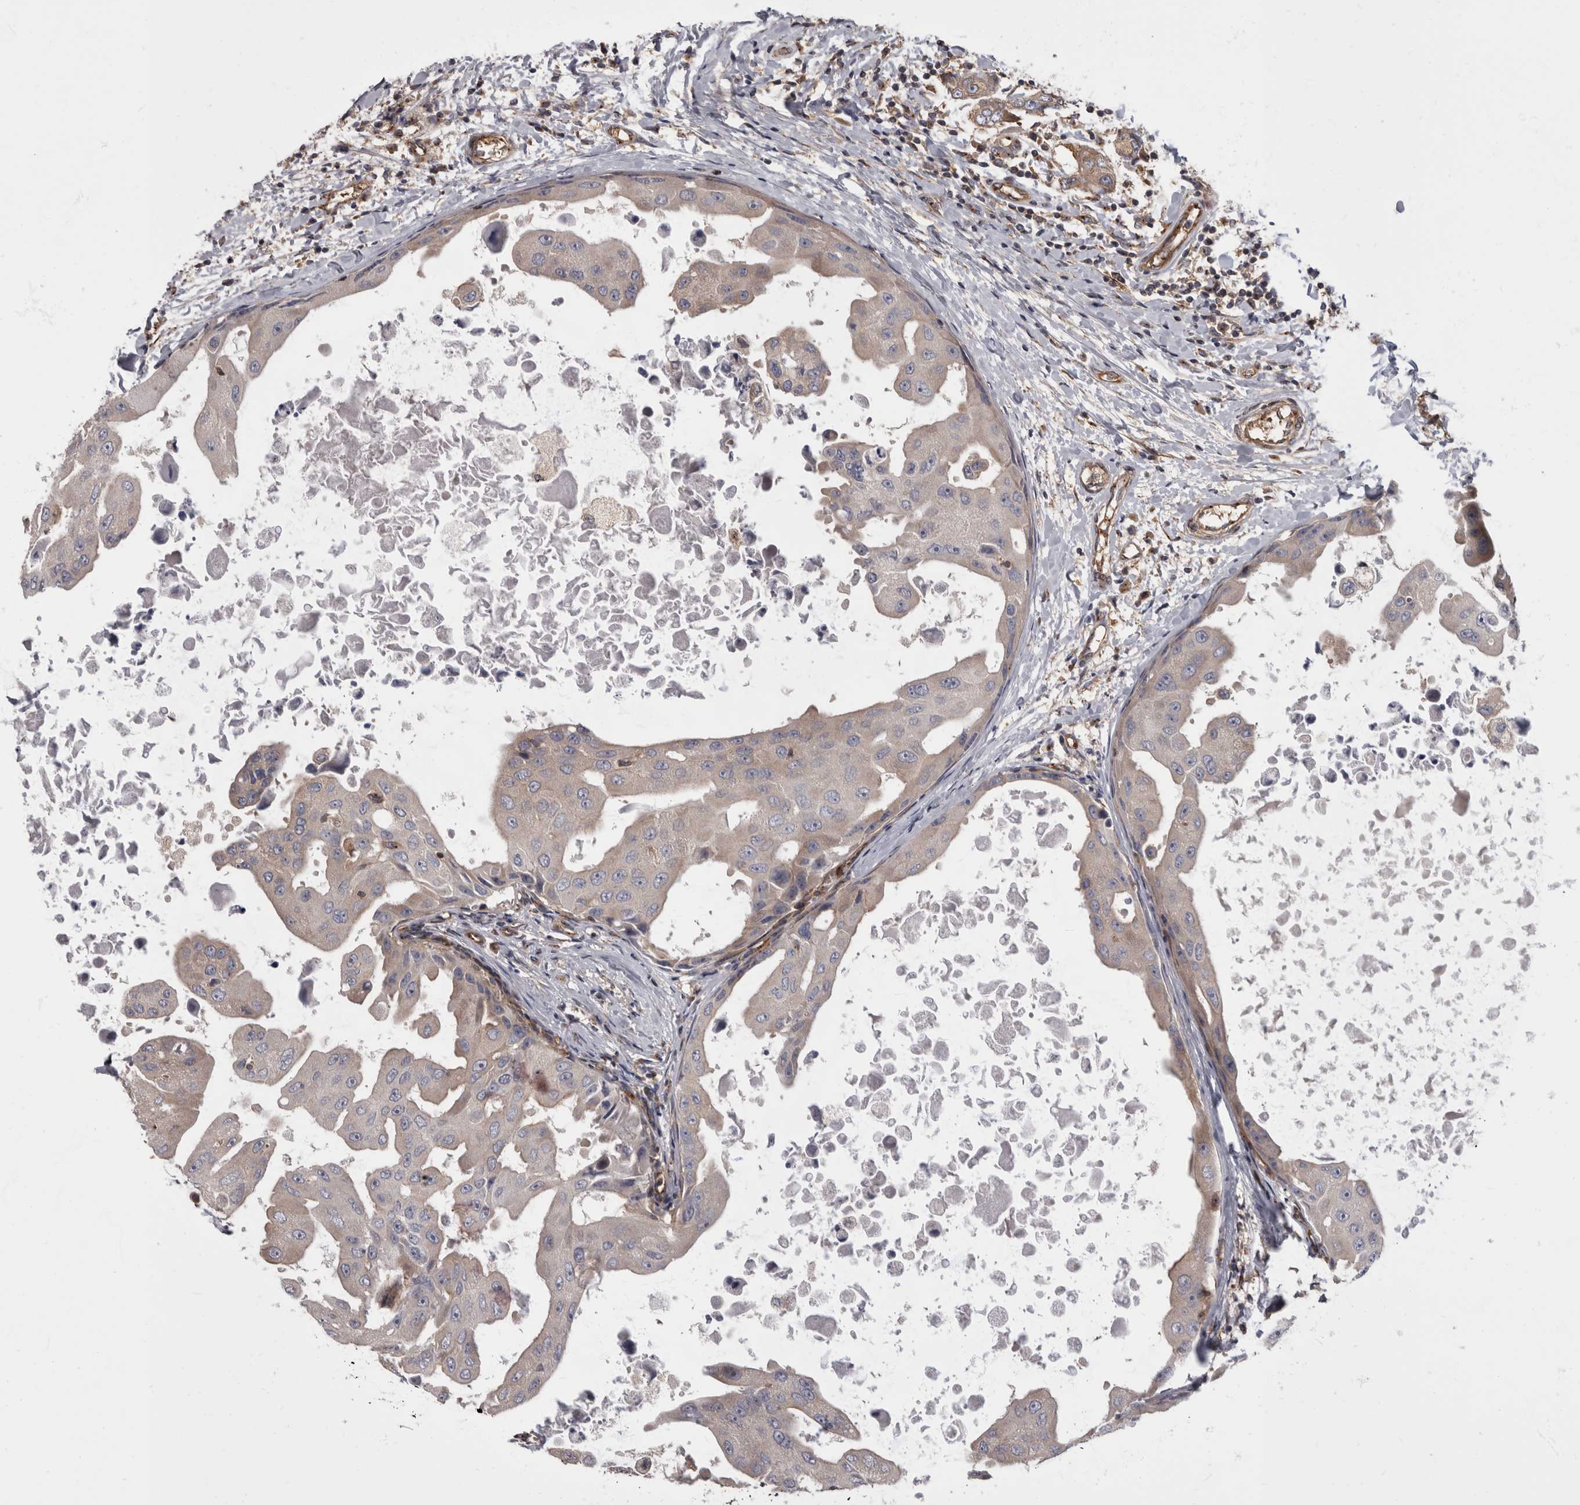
{"staining": {"intensity": "moderate", "quantity": ">75%", "location": "cytoplasmic/membranous"}, "tissue": "breast cancer", "cell_type": "Tumor cells", "image_type": "cancer", "snomed": [{"axis": "morphology", "description": "Duct carcinoma"}, {"axis": "topography", "description": "Breast"}], "caption": "Tumor cells demonstrate moderate cytoplasmic/membranous expression in about >75% of cells in breast cancer (infiltrating ductal carcinoma).", "gene": "HOOK3", "patient": {"sex": "female", "age": 27}}